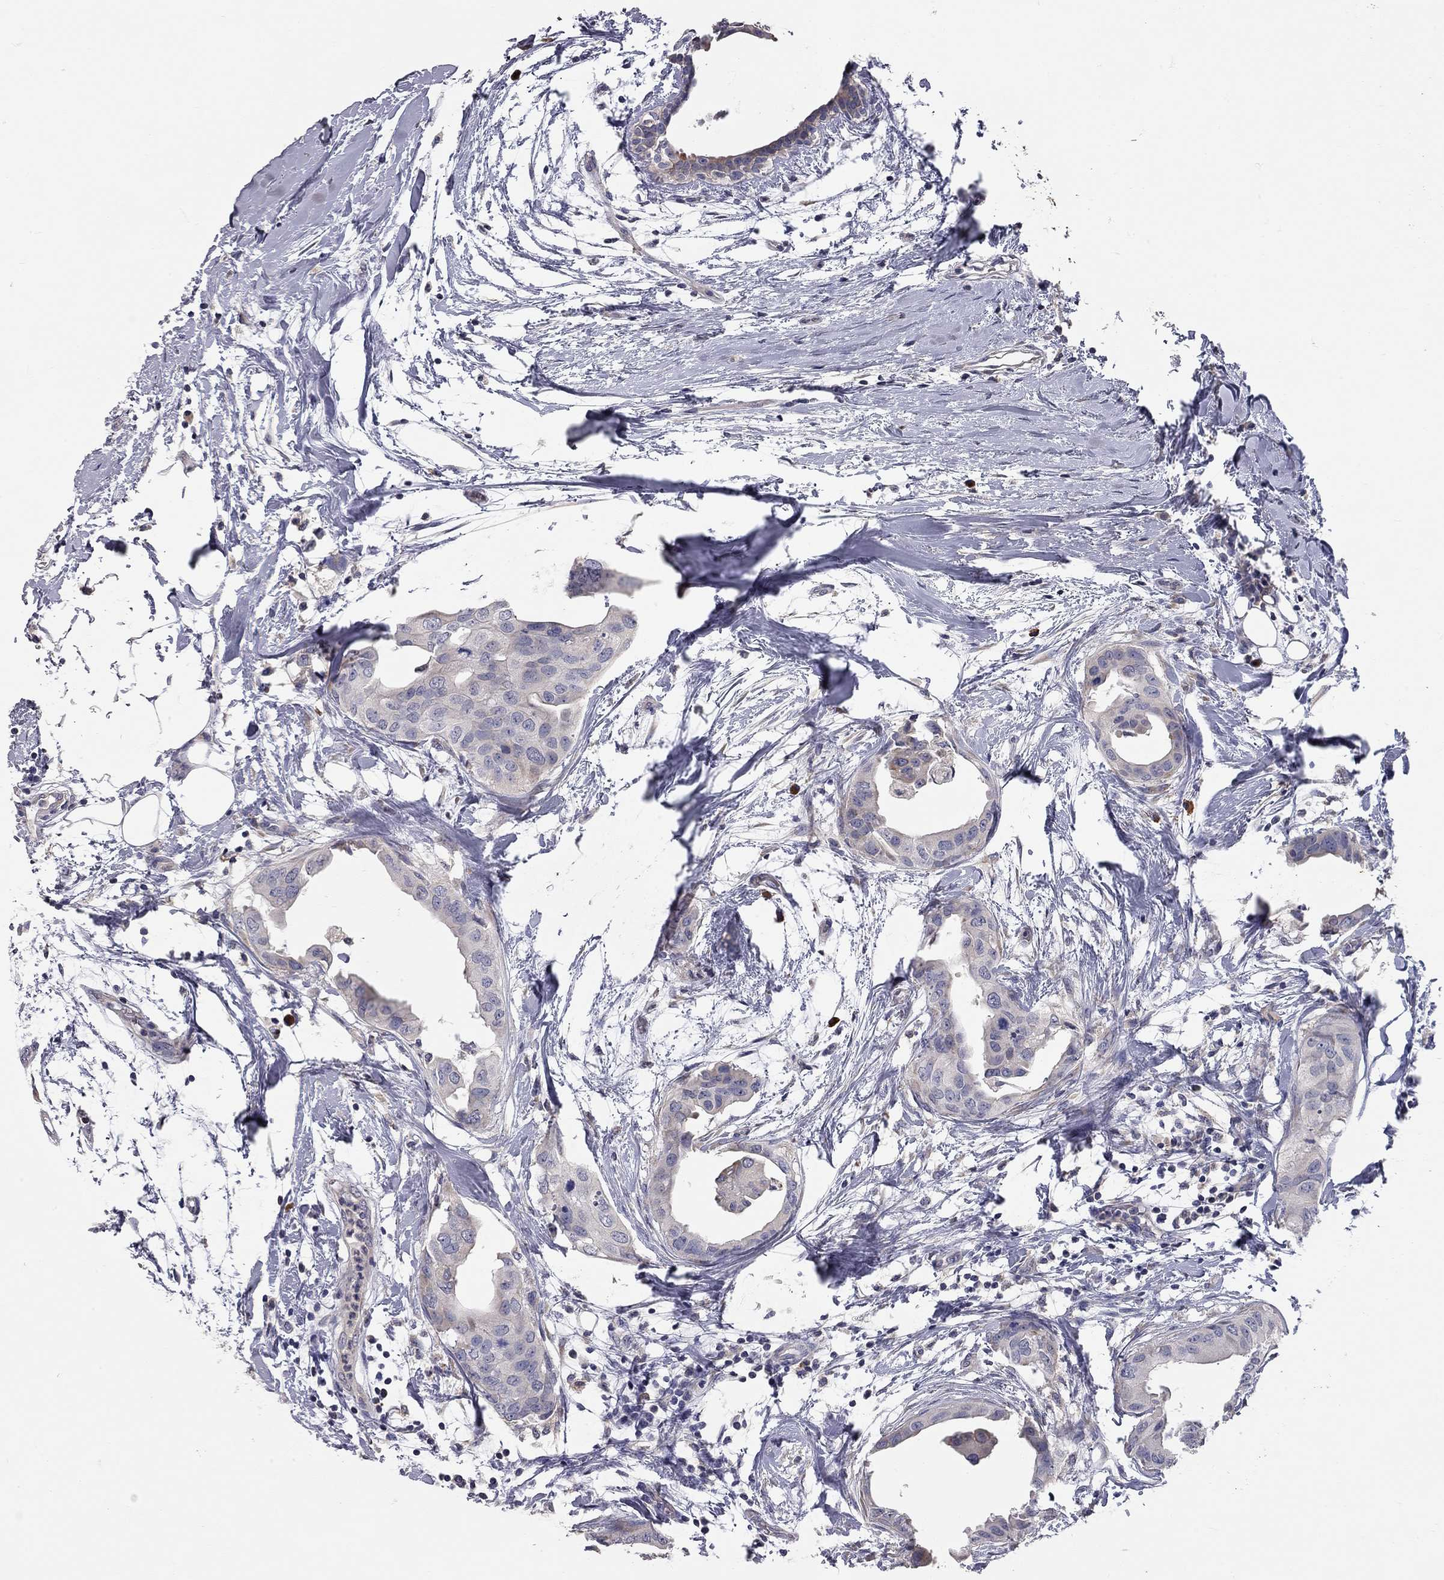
{"staining": {"intensity": "negative", "quantity": "none", "location": "none"}, "tissue": "breast cancer", "cell_type": "Tumor cells", "image_type": "cancer", "snomed": [{"axis": "morphology", "description": "Normal tissue, NOS"}, {"axis": "morphology", "description": "Duct carcinoma"}, {"axis": "topography", "description": "Breast"}], "caption": "IHC photomicrograph of human breast invasive ductal carcinoma stained for a protein (brown), which exhibits no positivity in tumor cells.", "gene": "XAGE2", "patient": {"sex": "female", "age": 40}}